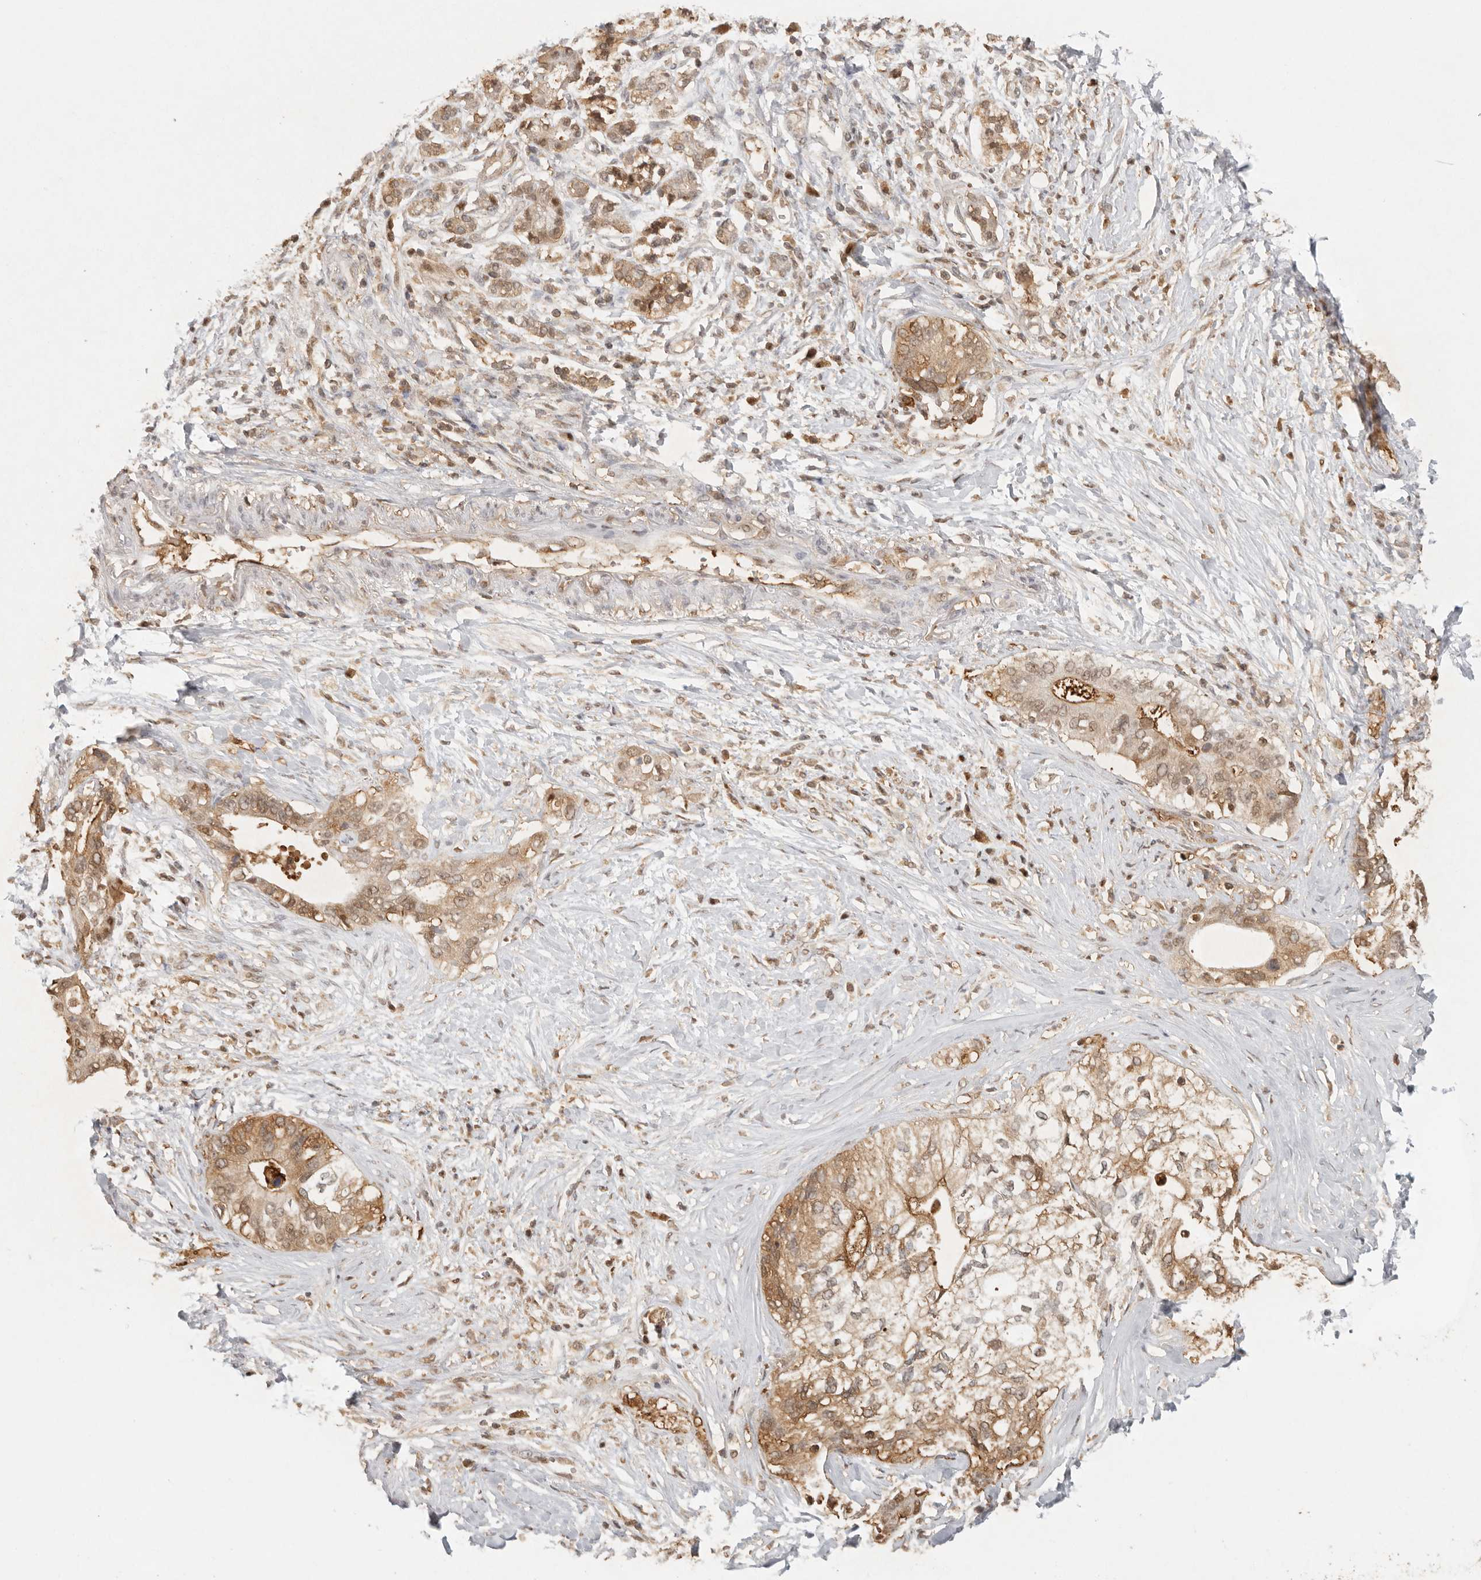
{"staining": {"intensity": "moderate", "quantity": ">75%", "location": "cytoplasmic/membranous,nuclear"}, "tissue": "pancreatic cancer", "cell_type": "Tumor cells", "image_type": "cancer", "snomed": [{"axis": "morphology", "description": "Normal tissue, NOS"}, {"axis": "morphology", "description": "Adenocarcinoma, NOS"}, {"axis": "topography", "description": "Pancreas"}, {"axis": "topography", "description": "Peripheral nerve tissue"}], "caption": "This image shows immunohistochemistry (IHC) staining of pancreatic cancer (adenocarcinoma), with medium moderate cytoplasmic/membranous and nuclear expression in approximately >75% of tumor cells.", "gene": "PSMA5", "patient": {"sex": "male", "age": 59}}